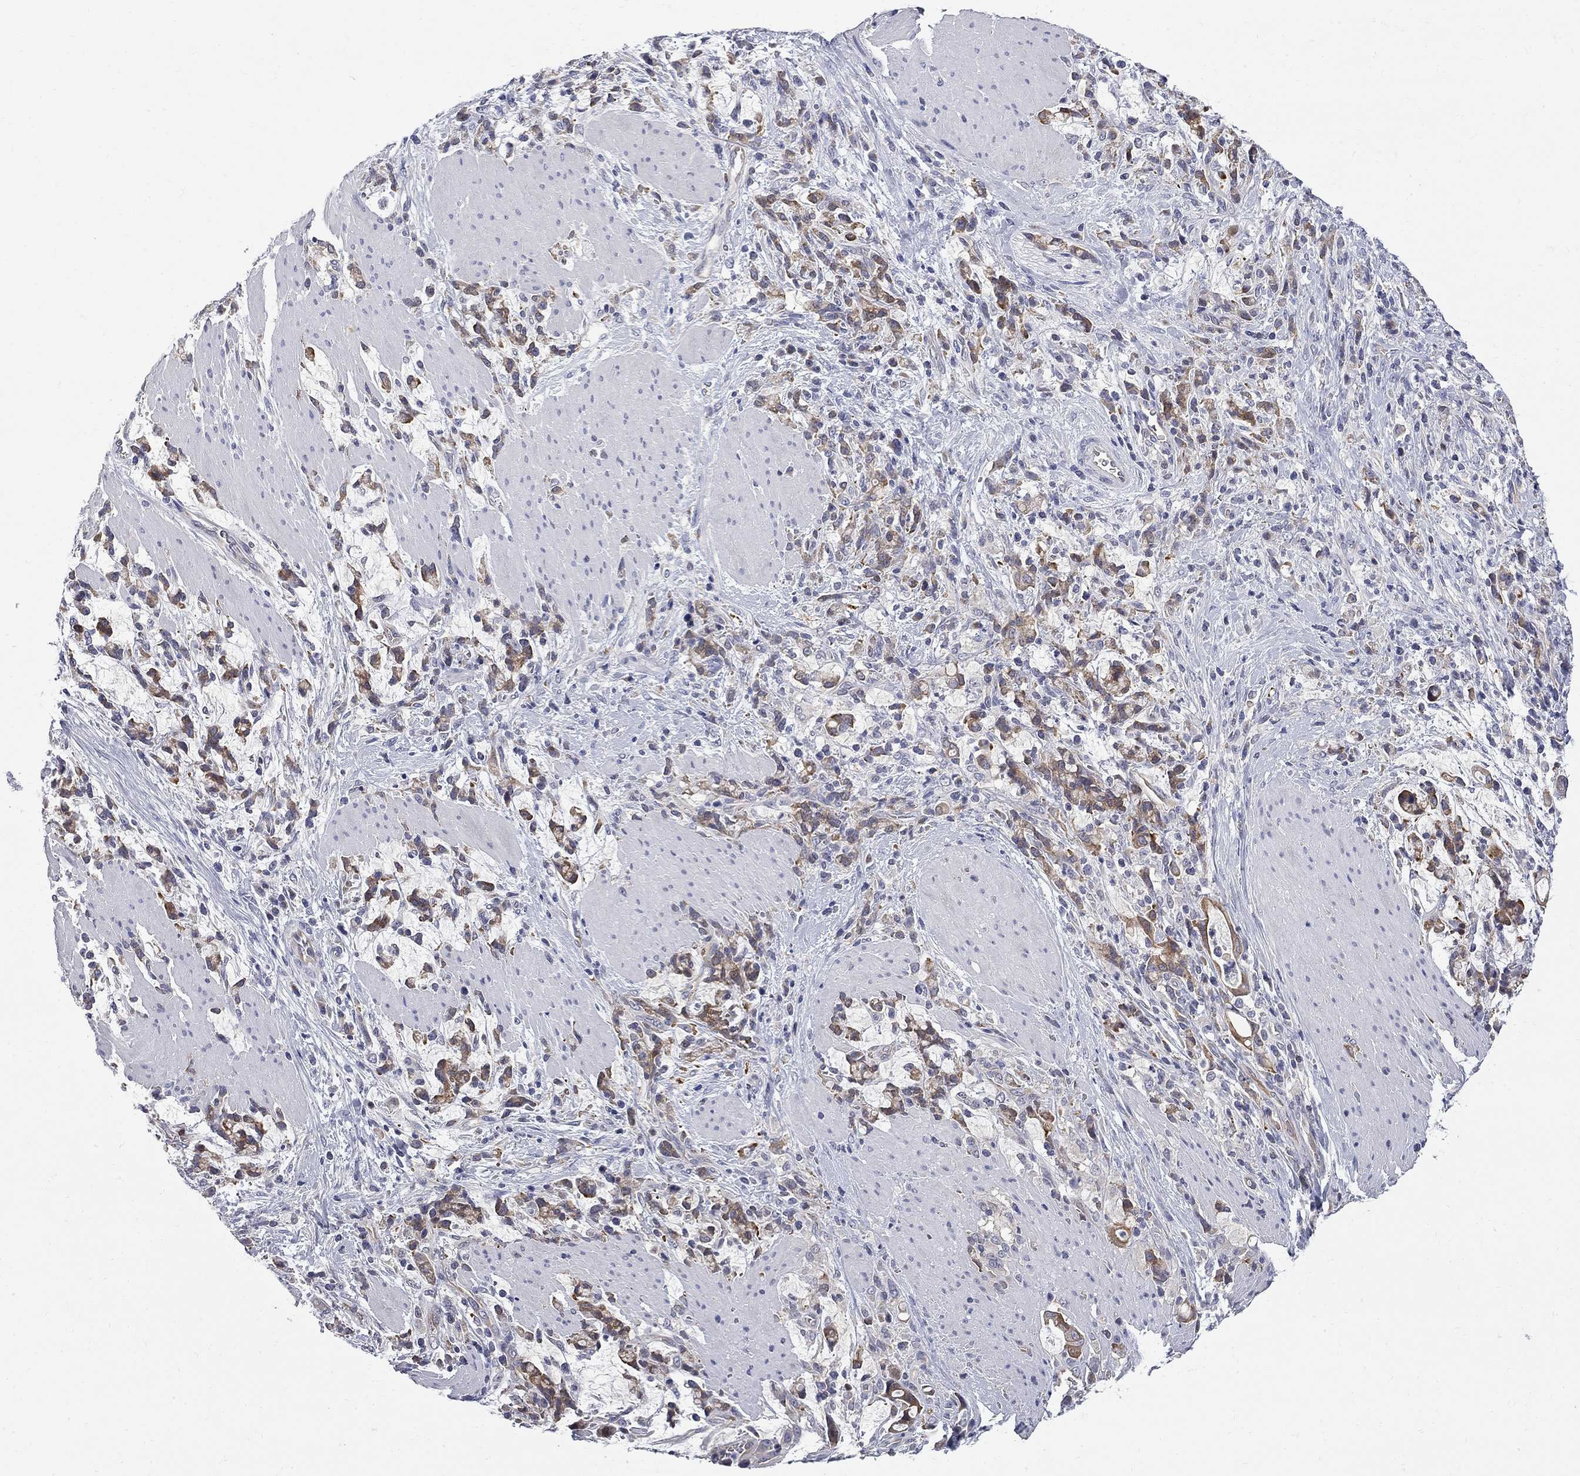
{"staining": {"intensity": "moderate", "quantity": "<25%", "location": "cytoplasmic/membranous"}, "tissue": "stomach cancer", "cell_type": "Tumor cells", "image_type": "cancer", "snomed": [{"axis": "morphology", "description": "Adenocarcinoma, NOS"}, {"axis": "topography", "description": "Stomach"}], "caption": "Immunohistochemical staining of stomach cancer shows moderate cytoplasmic/membranous protein staining in about <25% of tumor cells.", "gene": "GALNT8", "patient": {"sex": "female", "age": 57}}